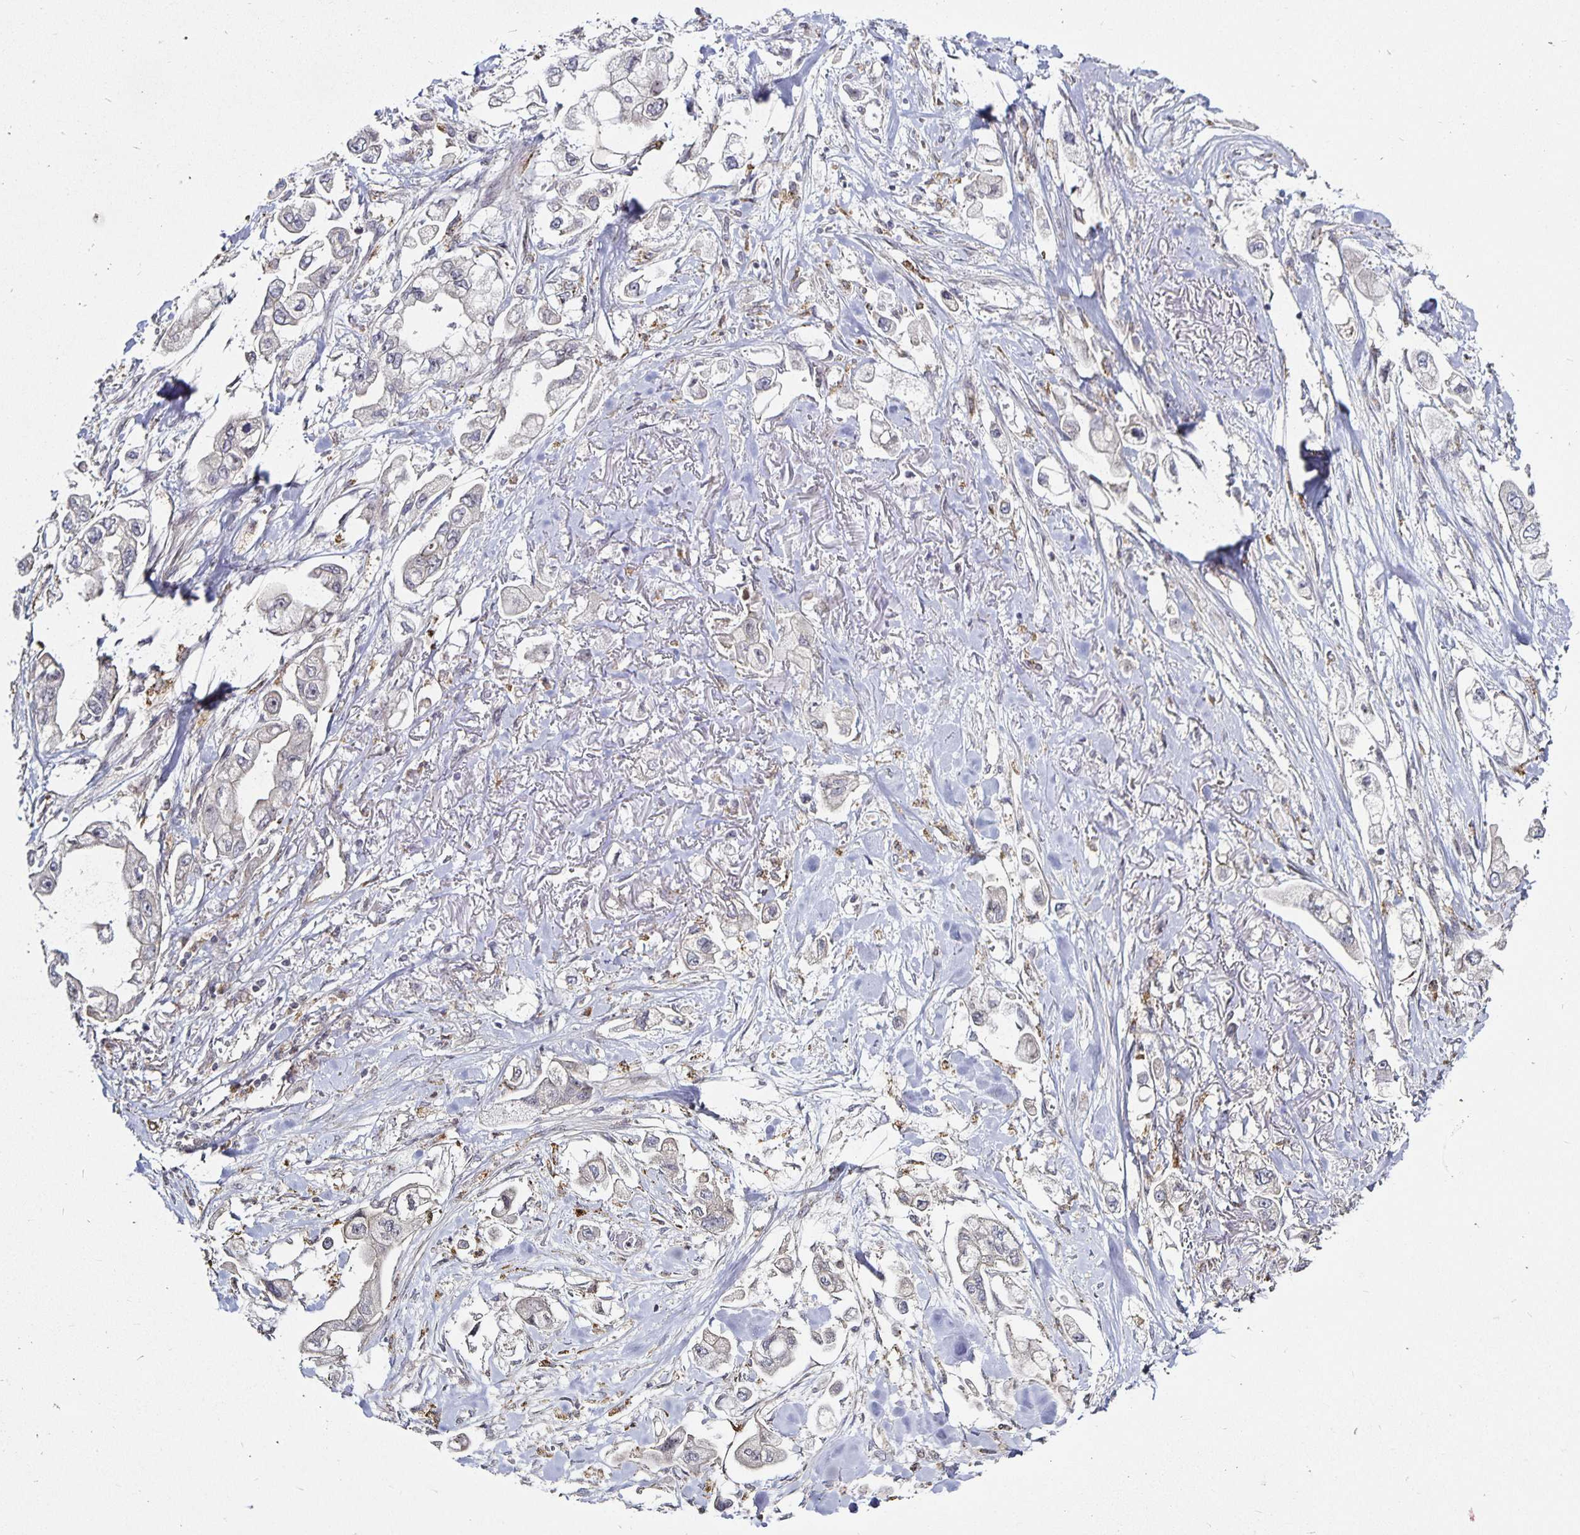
{"staining": {"intensity": "weak", "quantity": "<25%", "location": "cytoplasmic/membranous"}, "tissue": "stomach cancer", "cell_type": "Tumor cells", "image_type": "cancer", "snomed": [{"axis": "morphology", "description": "Adenocarcinoma, NOS"}, {"axis": "topography", "description": "Stomach"}], "caption": "A high-resolution photomicrograph shows immunohistochemistry (IHC) staining of adenocarcinoma (stomach), which shows no significant positivity in tumor cells.", "gene": "CYP27A1", "patient": {"sex": "male", "age": 62}}